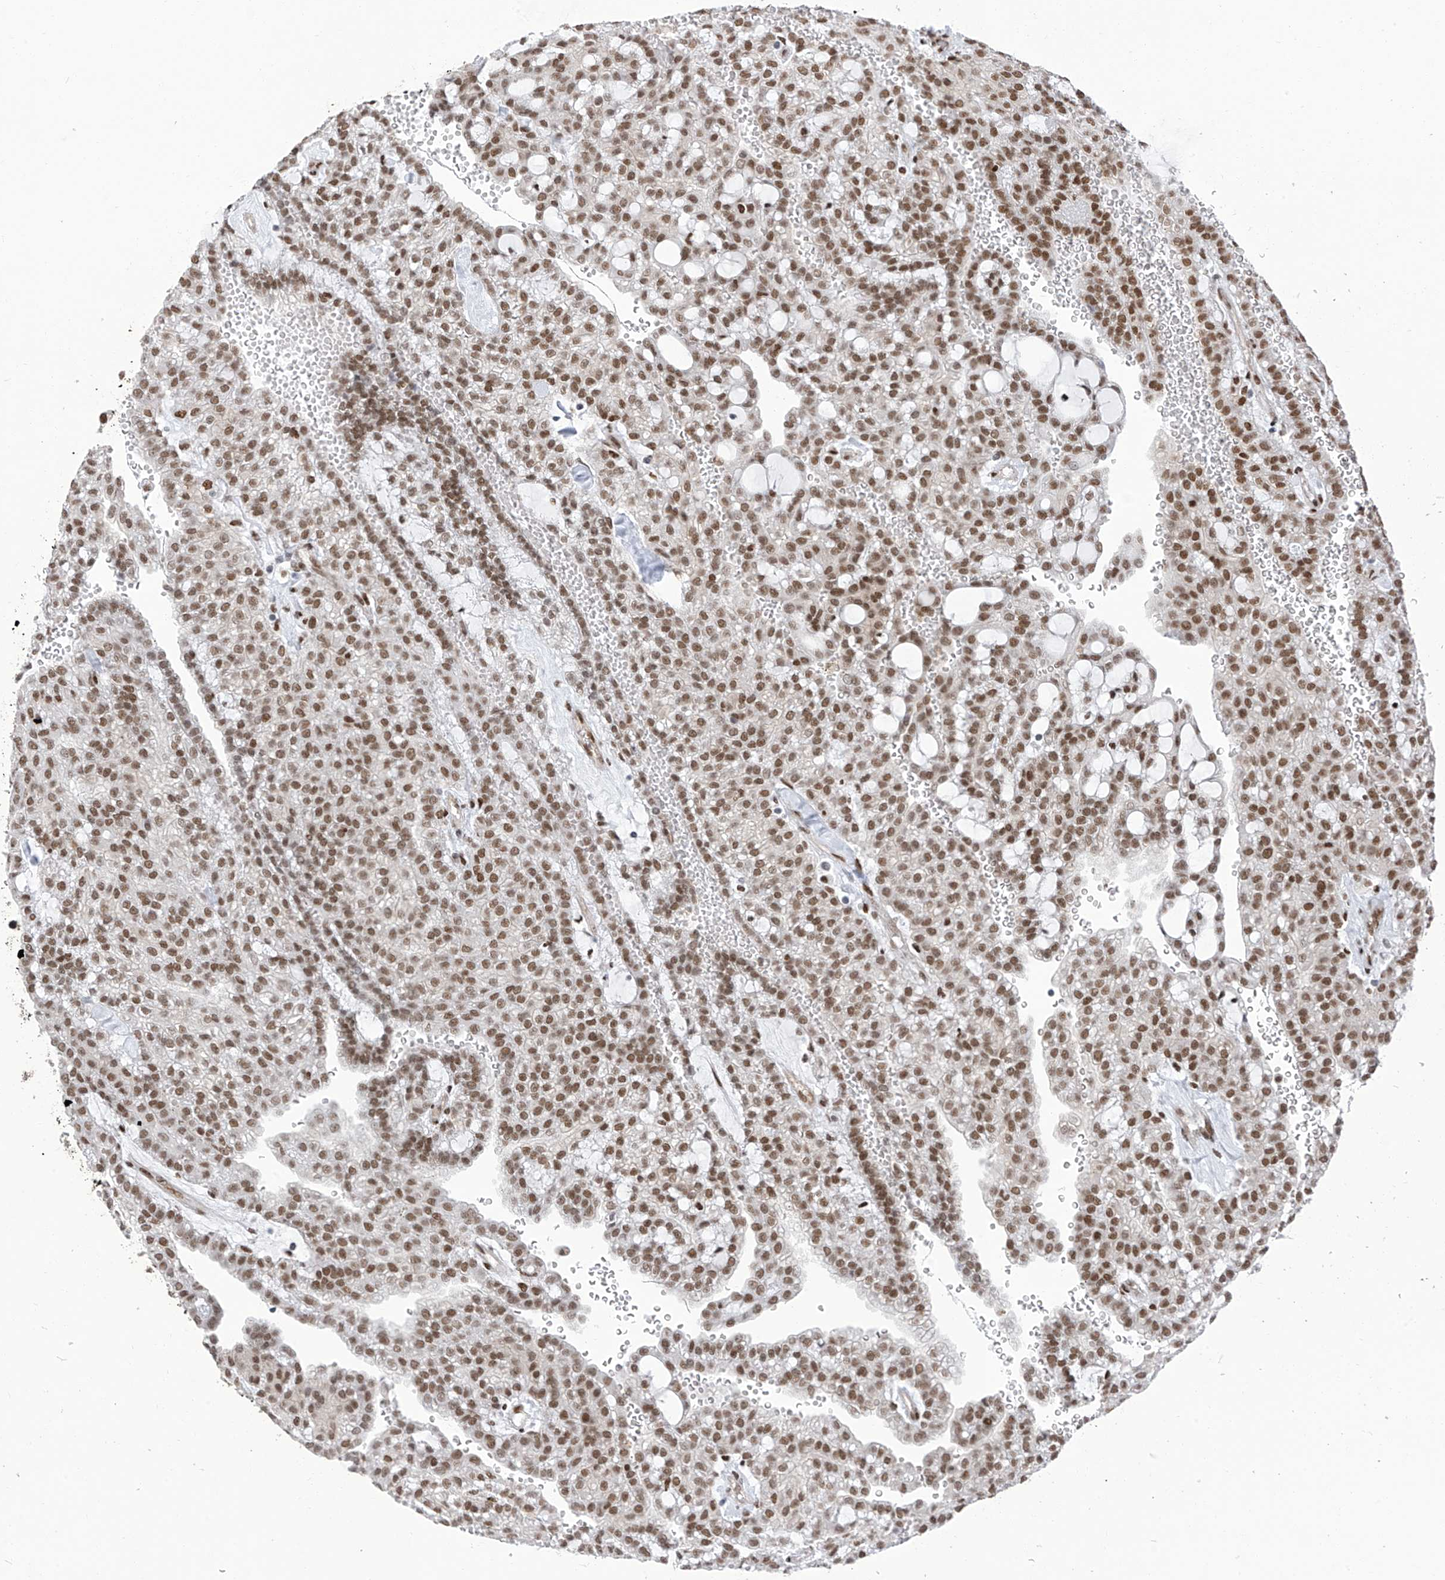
{"staining": {"intensity": "moderate", "quantity": ">75%", "location": "nuclear"}, "tissue": "renal cancer", "cell_type": "Tumor cells", "image_type": "cancer", "snomed": [{"axis": "morphology", "description": "Adenocarcinoma, NOS"}, {"axis": "topography", "description": "Kidney"}], "caption": "Immunohistochemistry (IHC) histopathology image of neoplastic tissue: human renal cancer stained using immunohistochemistry displays medium levels of moderate protein expression localized specifically in the nuclear of tumor cells, appearing as a nuclear brown color.", "gene": "KHSRP", "patient": {"sex": "male", "age": 63}}